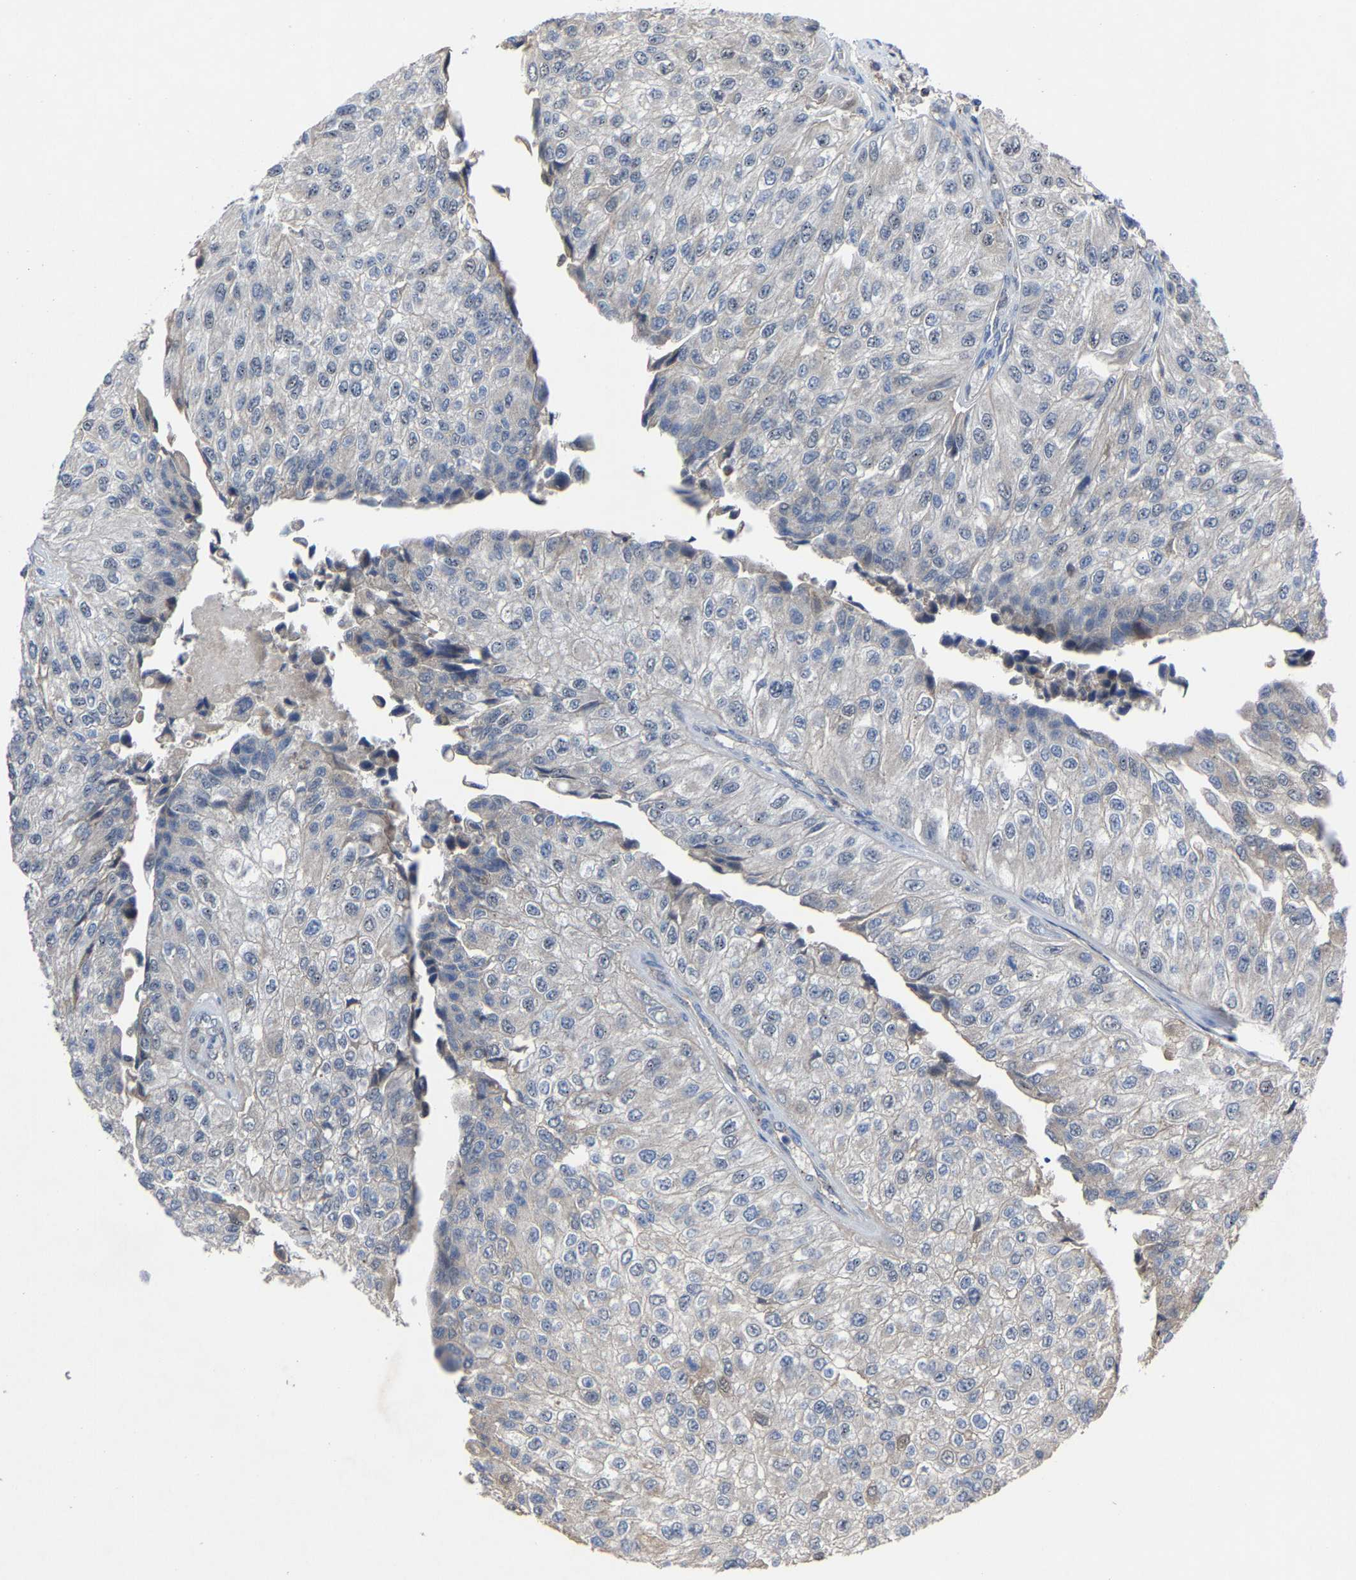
{"staining": {"intensity": "negative", "quantity": "none", "location": "none"}, "tissue": "urothelial cancer", "cell_type": "Tumor cells", "image_type": "cancer", "snomed": [{"axis": "morphology", "description": "Urothelial carcinoma, High grade"}, {"axis": "topography", "description": "Kidney"}, {"axis": "topography", "description": "Urinary bladder"}], "caption": "An immunohistochemistry (IHC) photomicrograph of urothelial cancer is shown. There is no staining in tumor cells of urothelial cancer.", "gene": "LSM8", "patient": {"sex": "male", "age": 77}}